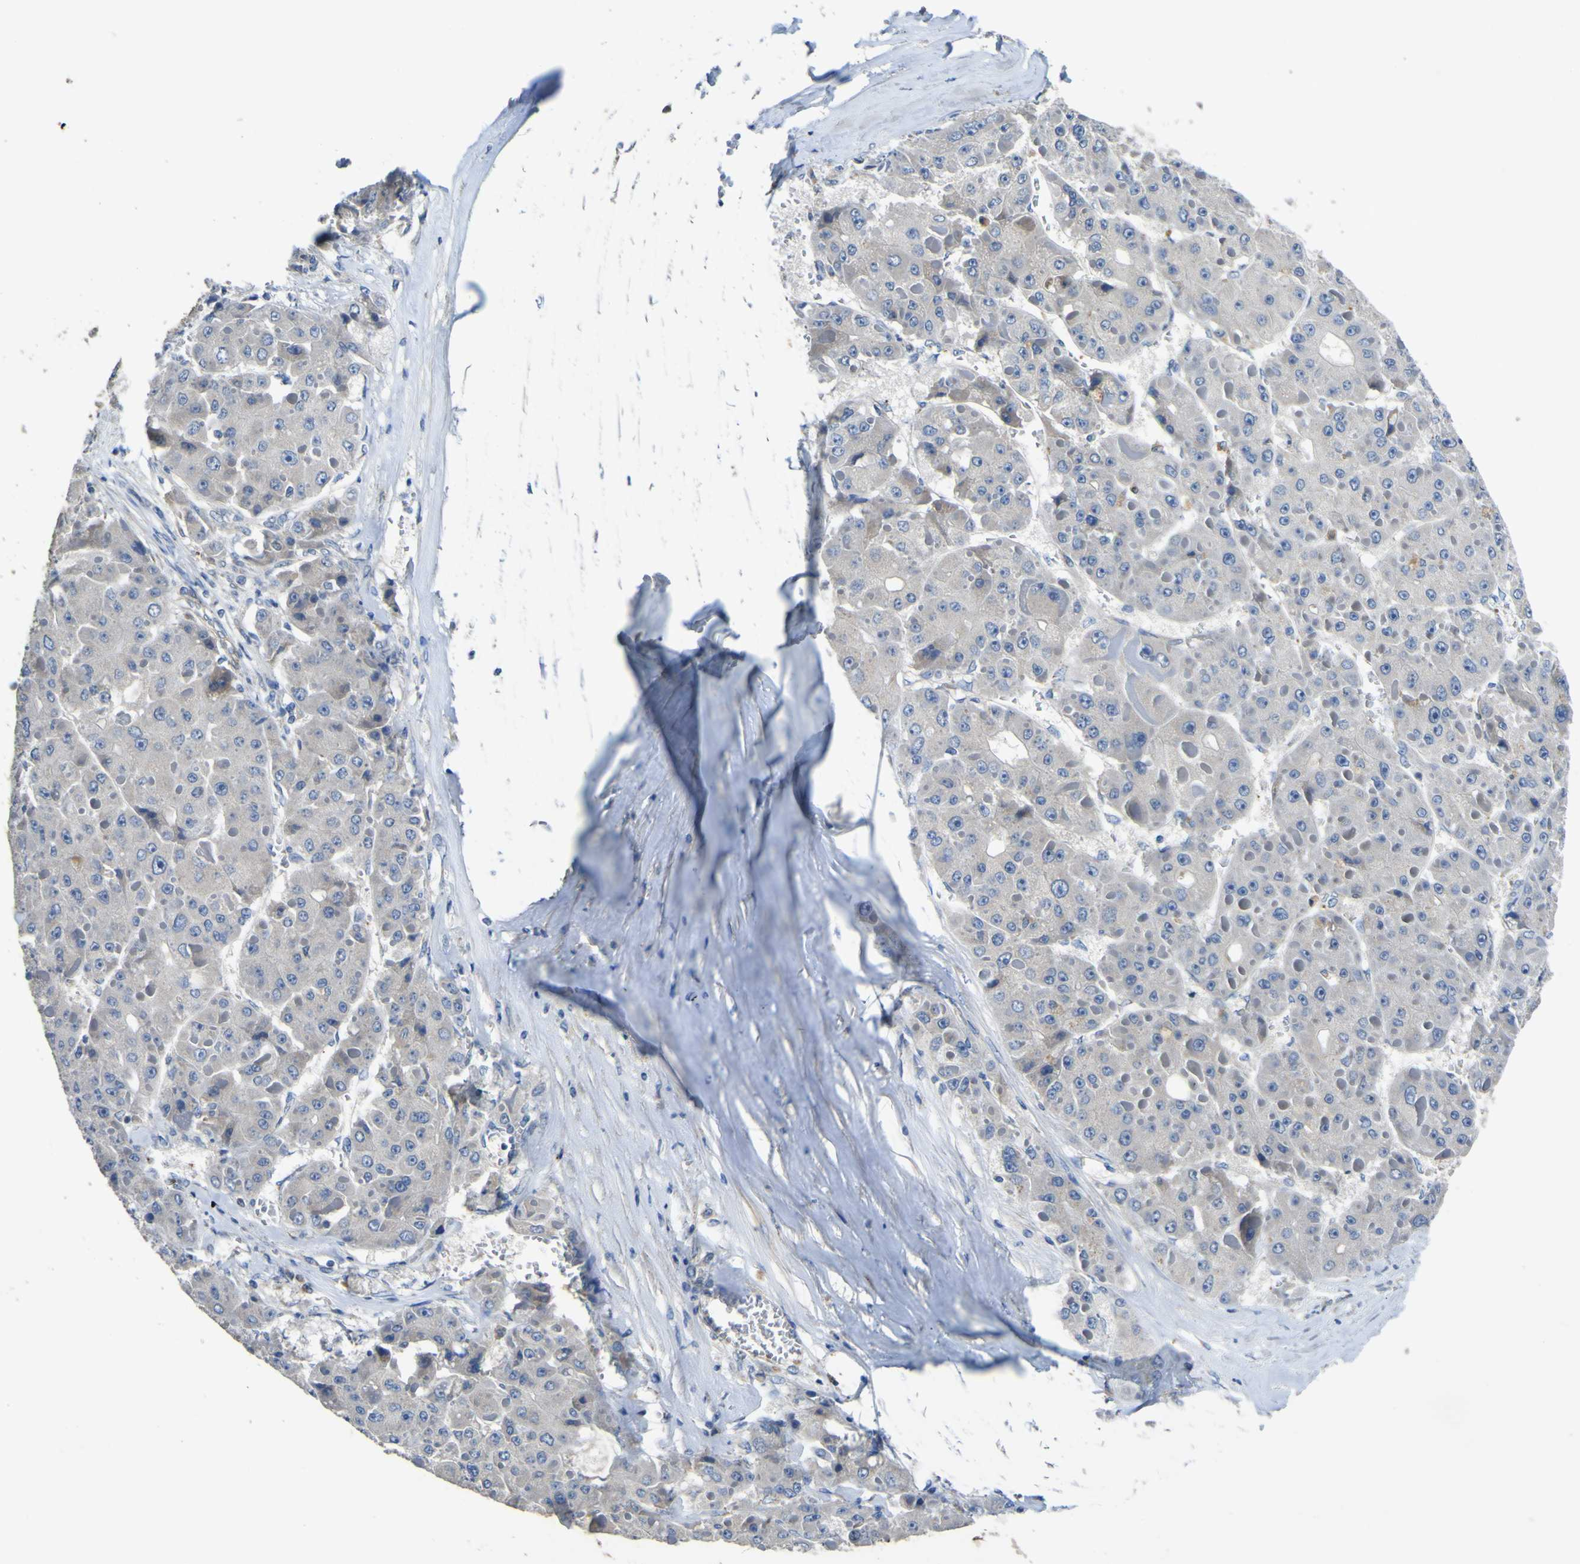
{"staining": {"intensity": "negative", "quantity": "none", "location": "none"}, "tissue": "liver cancer", "cell_type": "Tumor cells", "image_type": "cancer", "snomed": [{"axis": "morphology", "description": "Carcinoma, Hepatocellular, NOS"}, {"axis": "topography", "description": "Liver"}], "caption": "DAB (3,3'-diaminobenzidine) immunohistochemical staining of human liver hepatocellular carcinoma demonstrates no significant expression in tumor cells. (DAB (3,3'-diaminobenzidine) immunohistochemistry with hematoxylin counter stain).", "gene": "ALDH18A1", "patient": {"sex": "female", "age": 73}}